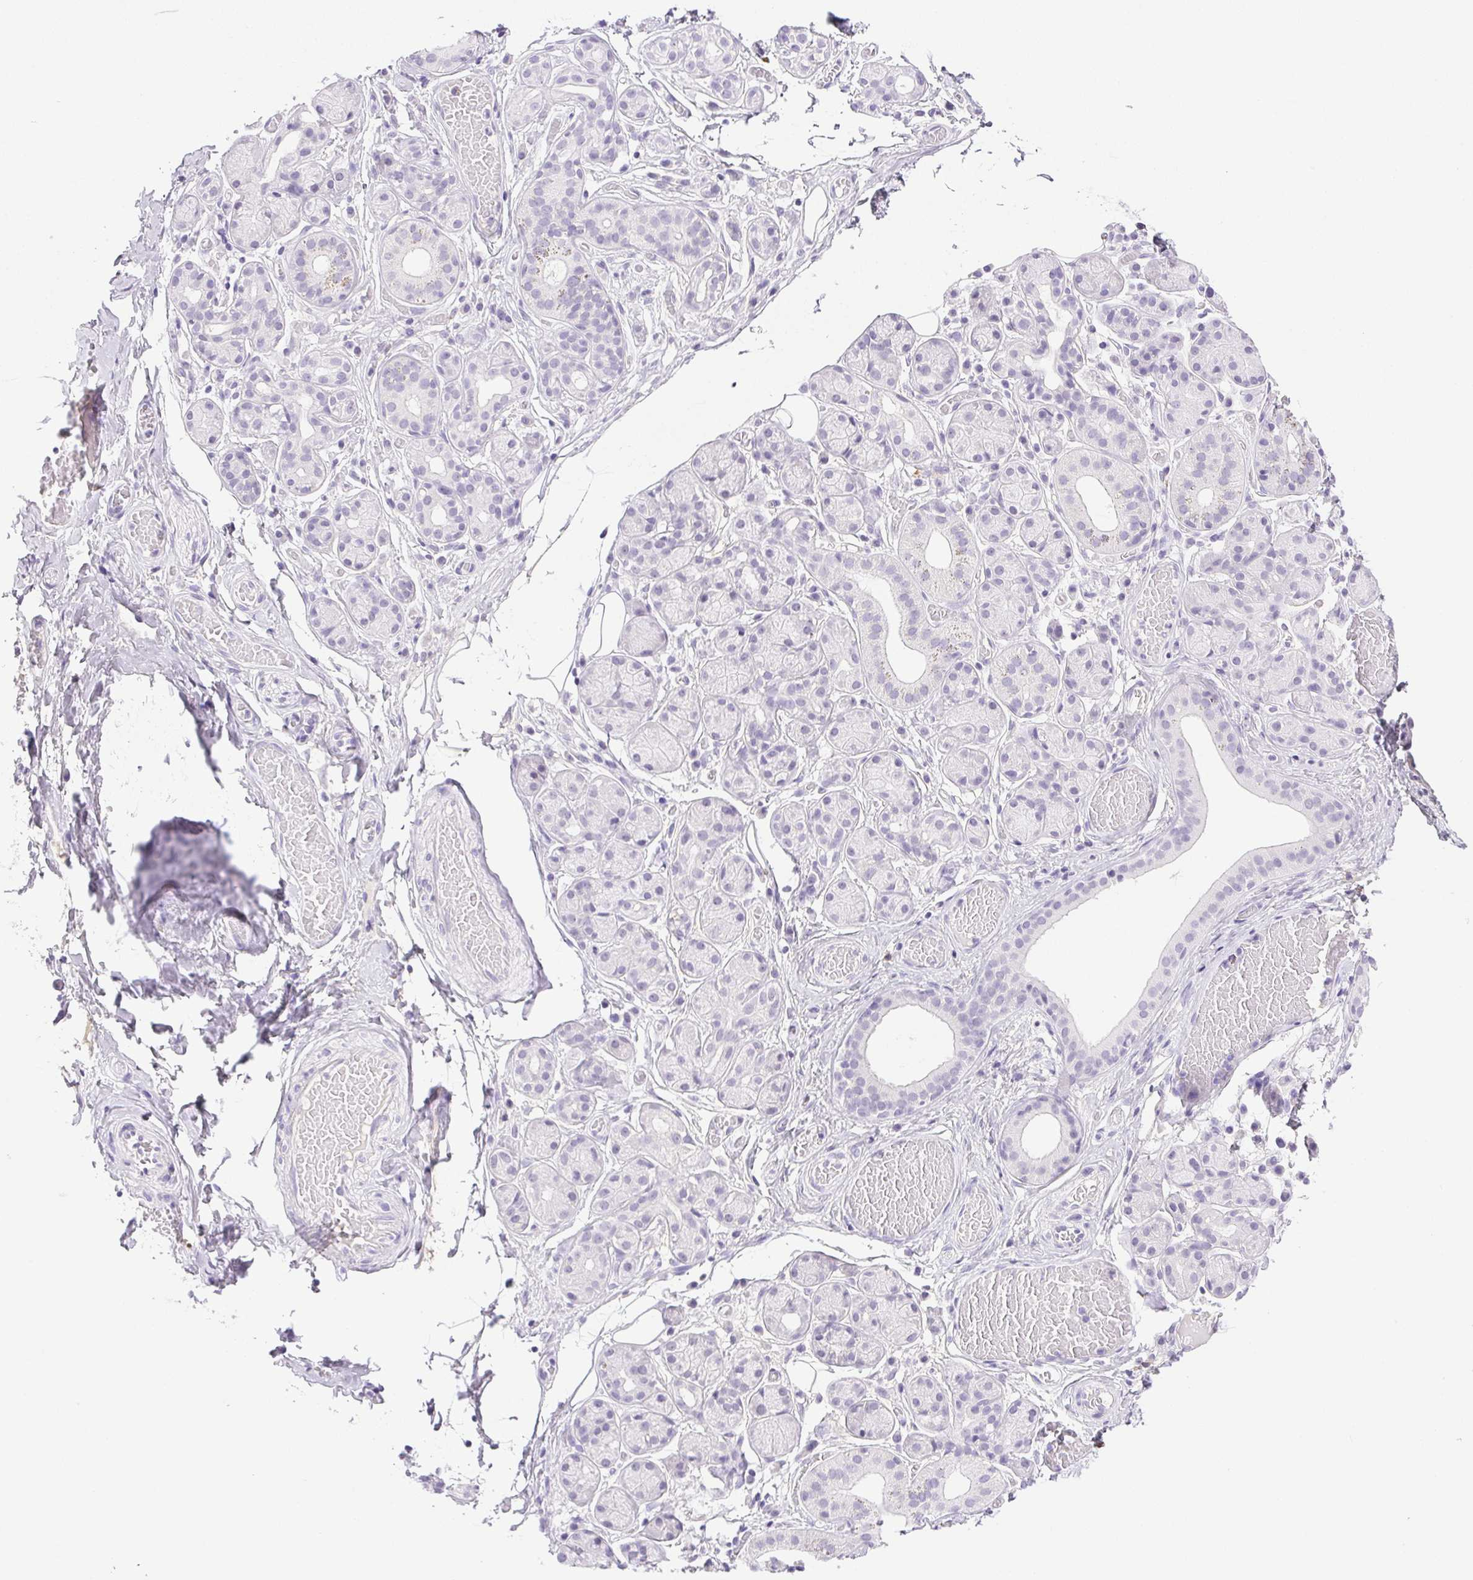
{"staining": {"intensity": "negative", "quantity": "none", "location": "none"}, "tissue": "salivary gland", "cell_type": "Glandular cells", "image_type": "normal", "snomed": [{"axis": "morphology", "description": "Normal tissue, NOS"}, {"axis": "topography", "description": "Salivary gland"}, {"axis": "topography", "description": "Peripheral nerve tissue"}], "caption": "A photomicrograph of salivary gland stained for a protein displays no brown staining in glandular cells.", "gene": "PAPPA2", "patient": {"sex": "male", "age": 71}}